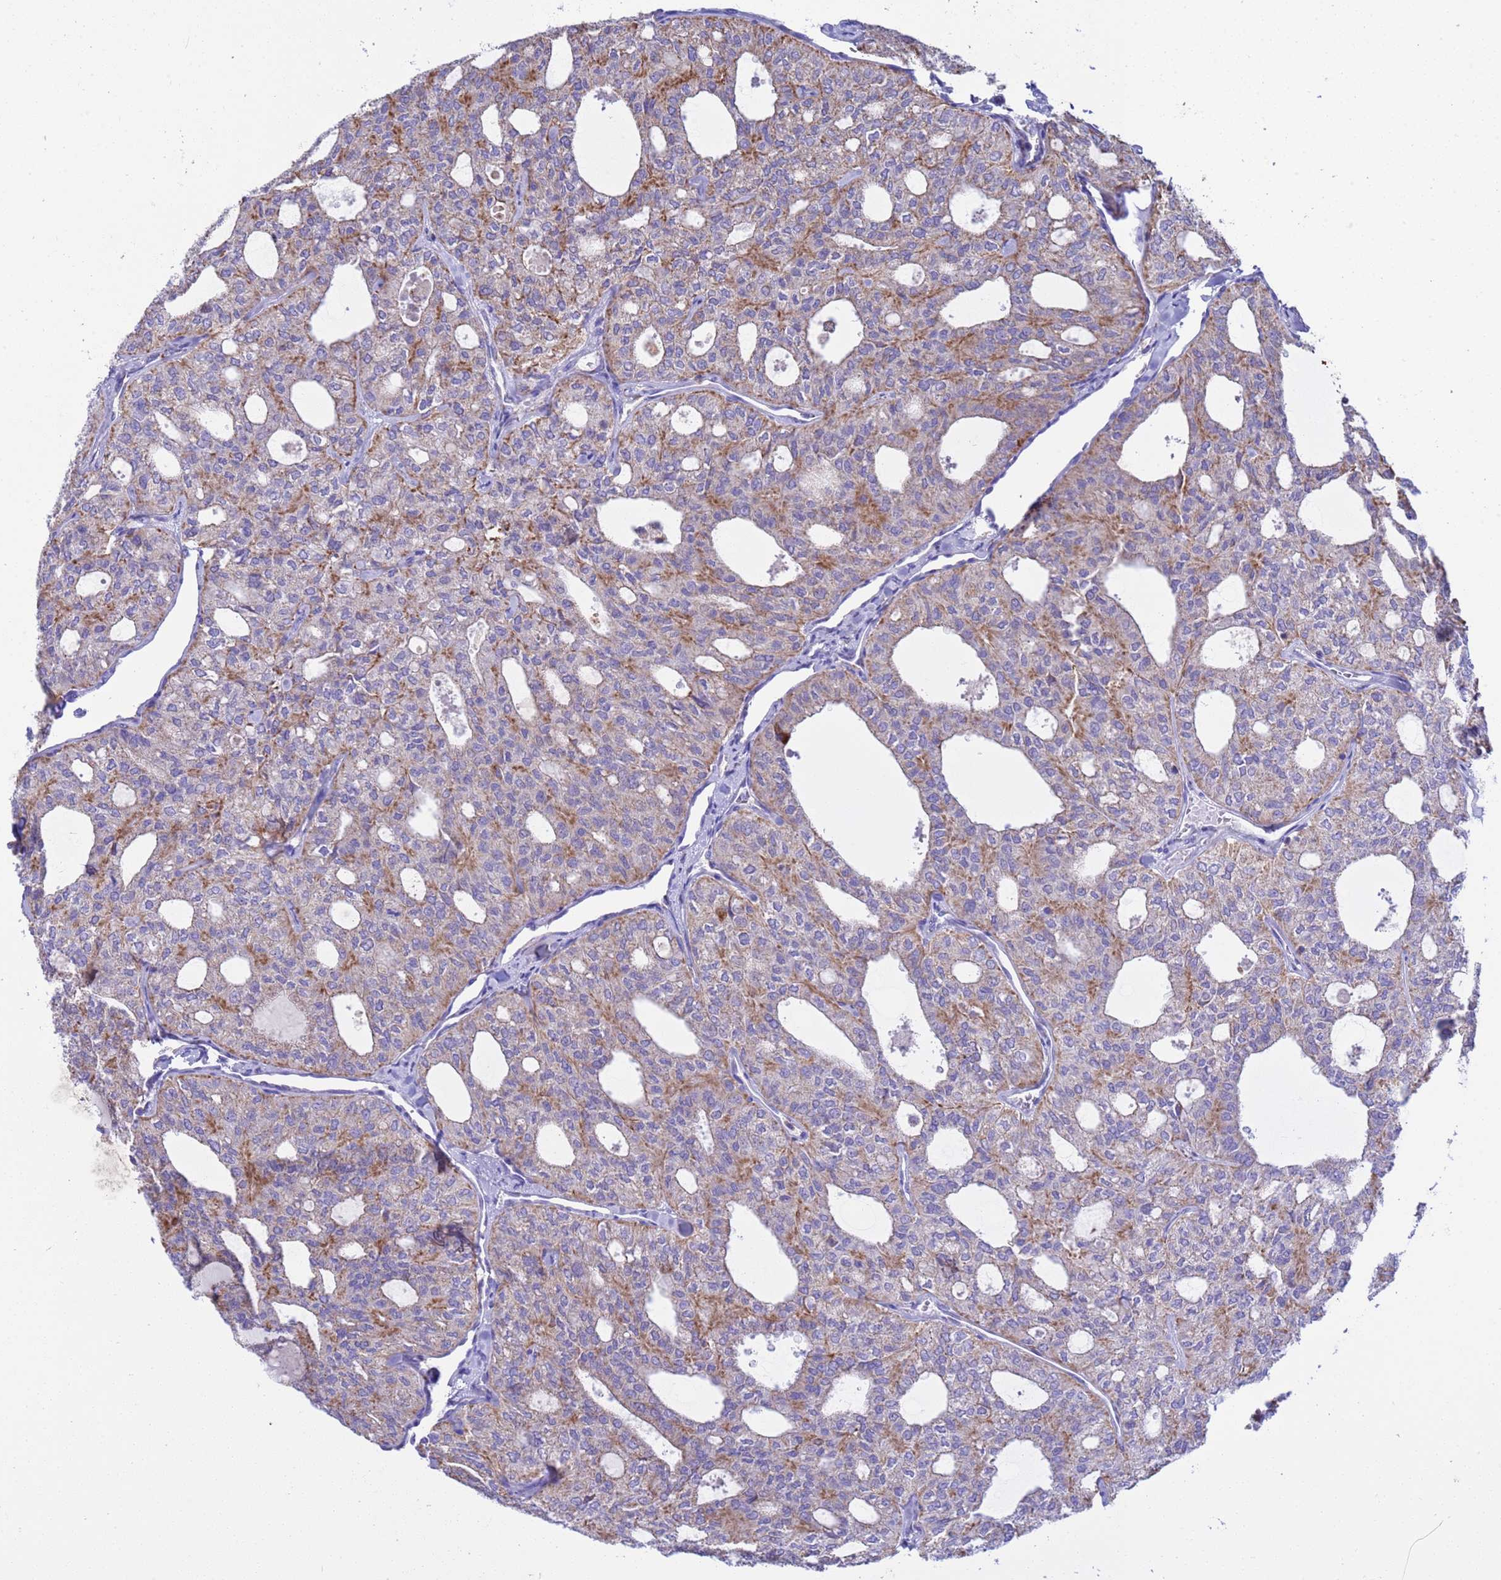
{"staining": {"intensity": "moderate", "quantity": "25%-75%", "location": "cytoplasmic/membranous"}, "tissue": "thyroid cancer", "cell_type": "Tumor cells", "image_type": "cancer", "snomed": [{"axis": "morphology", "description": "Follicular adenoma carcinoma, NOS"}, {"axis": "topography", "description": "Thyroid gland"}], "caption": "About 25%-75% of tumor cells in thyroid follicular adenoma carcinoma reveal moderate cytoplasmic/membranous protein staining as visualized by brown immunohistochemical staining.", "gene": "RNF165", "patient": {"sex": "male", "age": 75}}